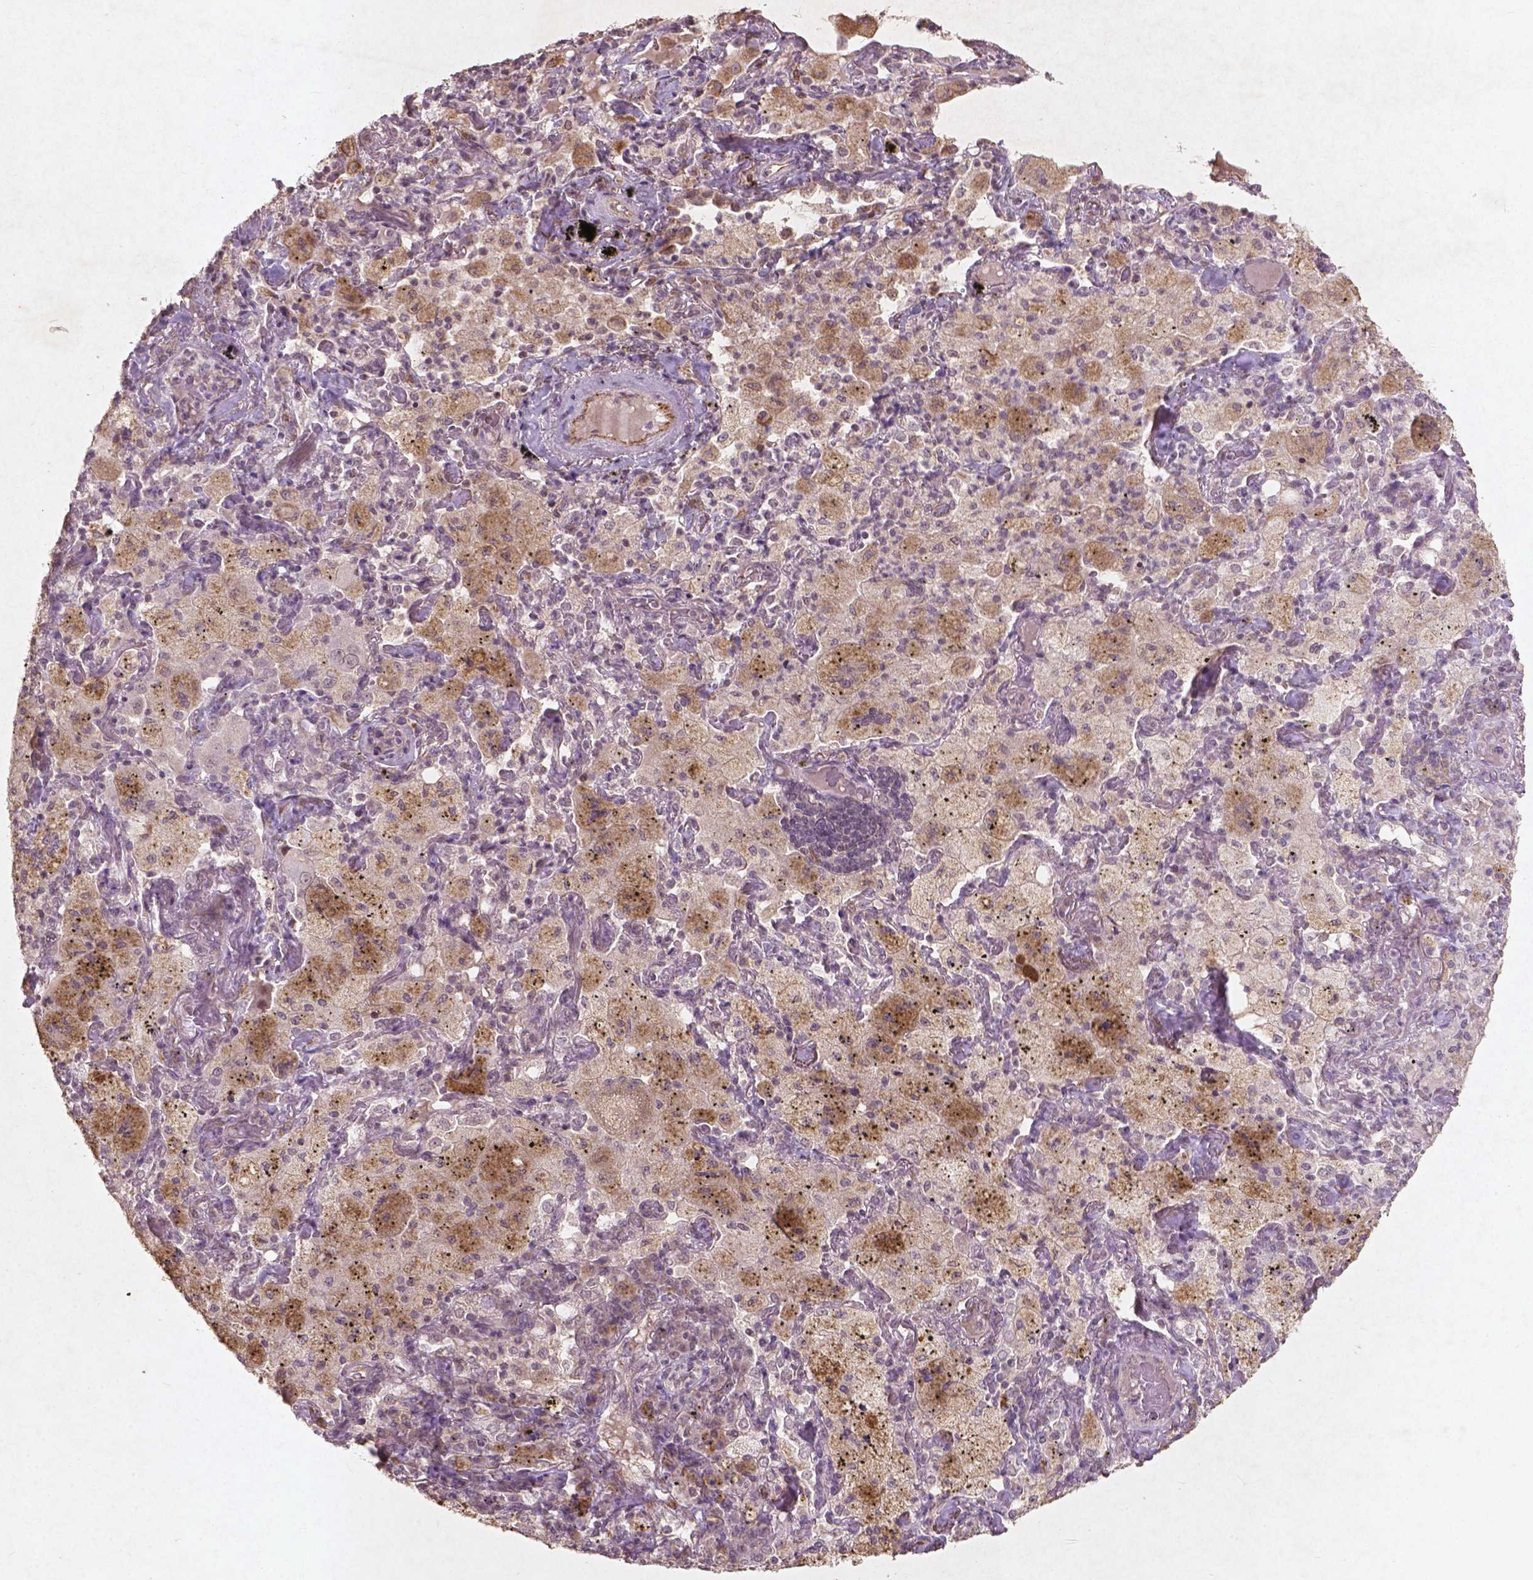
{"staining": {"intensity": "negative", "quantity": "none", "location": "none"}, "tissue": "lung cancer", "cell_type": "Tumor cells", "image_type": "cancer", "snomed": [{"axis": "morphology", "description": "Adenocarcinoma, NOS"}, {"axis": "topography", "description": "Lung"}], "caption": "Immunohistochemistry photomicrograph of neoplastic tissue: human lung cancer (adenocarcinoma) stained with DAB exhibits no significant protein staining in tumor cells.", "gene": "SMAD2", "patient": {"sex": "female", "age": 73}}